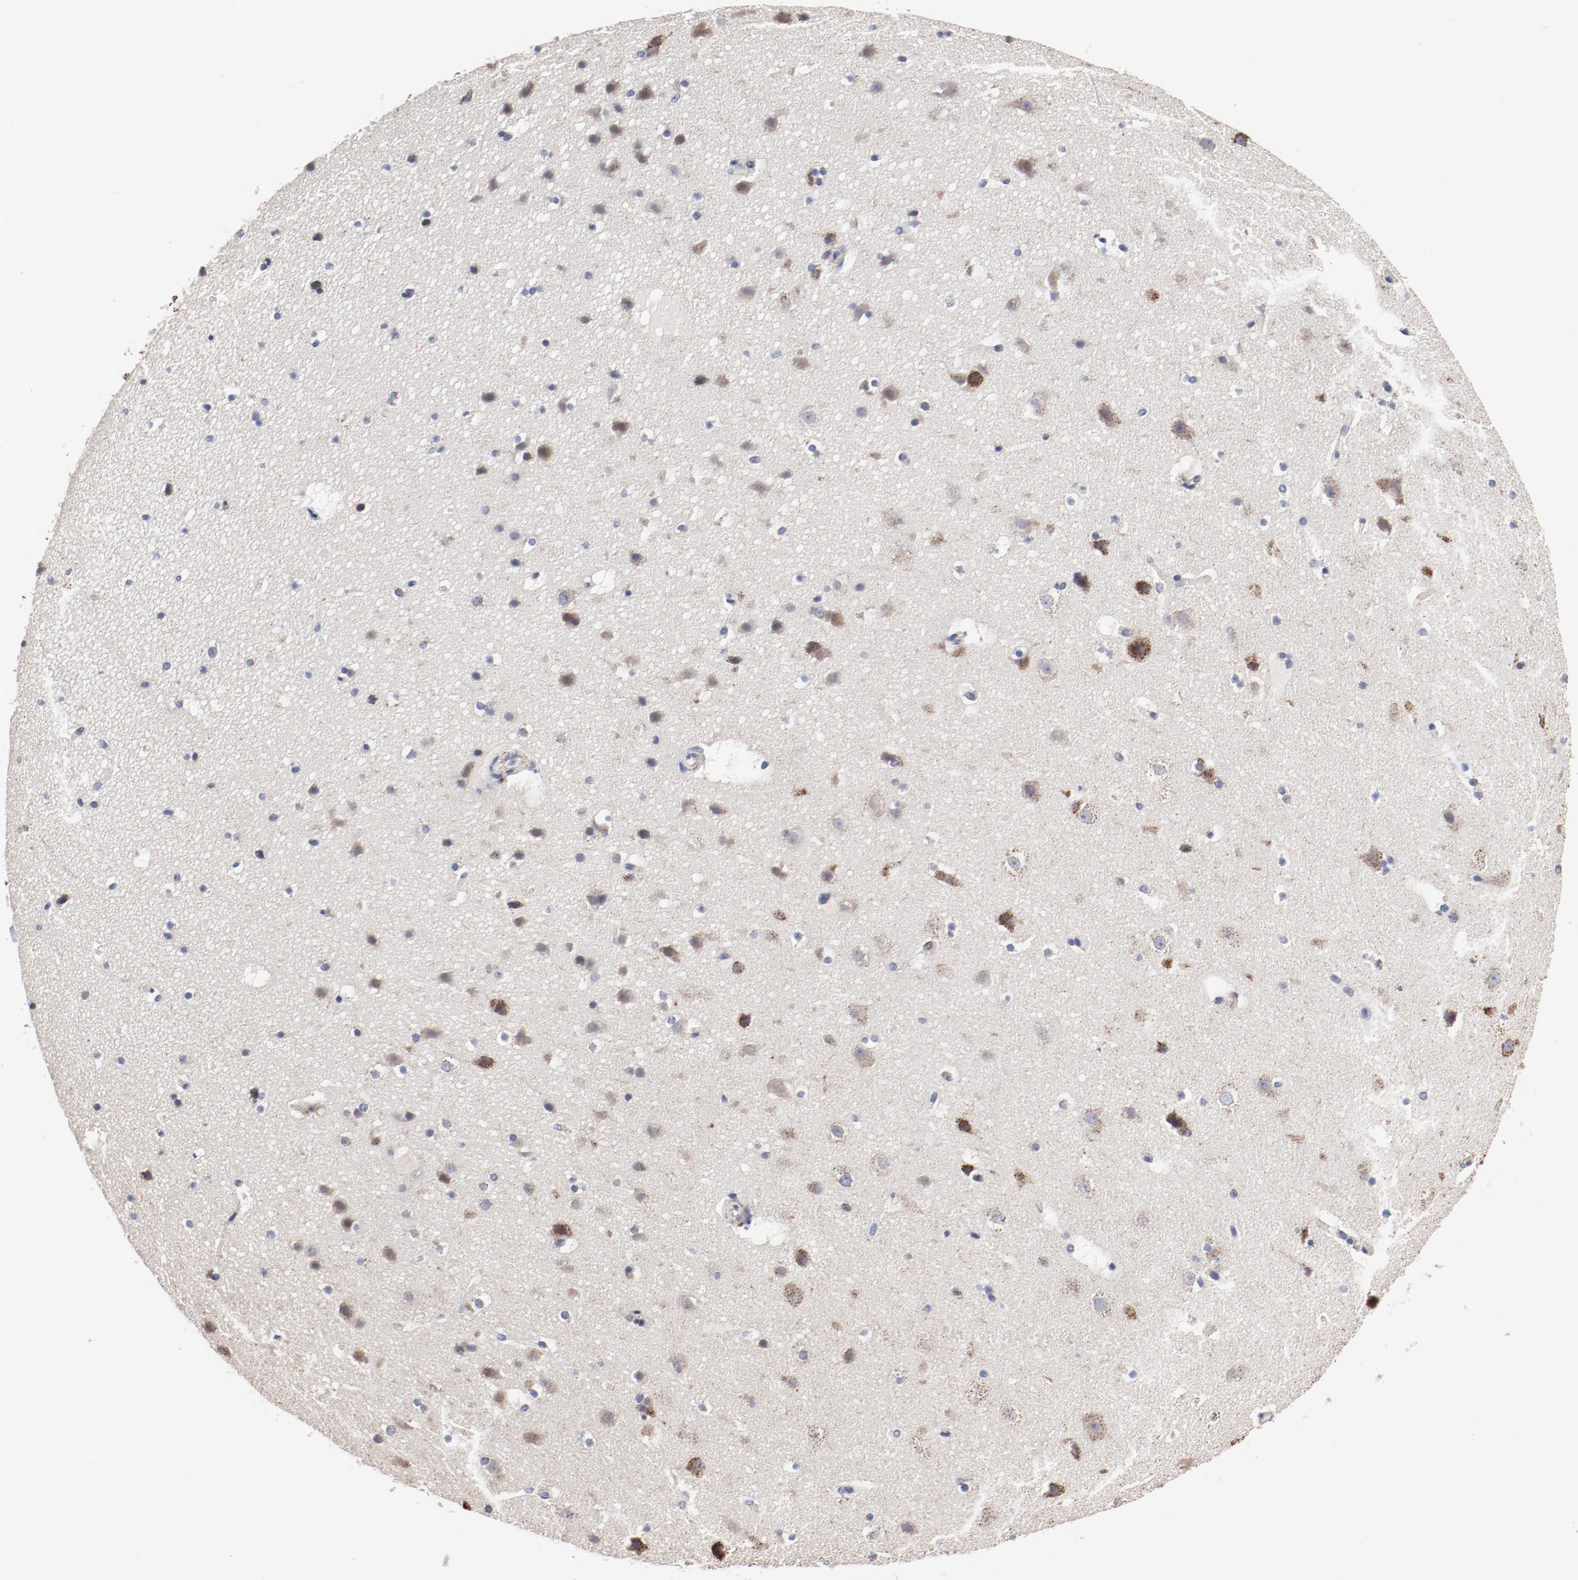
{"staining": {"intensity": "weak", "quantity": "25%-75%", "location": "cytoplasmic/membranous"}, "tissue": "cerebral cortex", "cell_type": "Endothelial cells", "image_type": "normal", "snomed": [{"axis": "morphology", "description": "Normal tissue, NOS"}, {"axis": "topography", "description": "Cerebral cortex"}], "caption": "A micrograph of cerebral cortex stained for a protein shows weak cytoplasmic/membranous brown staining in endothelial cells. (Stains: DAB in brown, nuclei in blue, Microscopy: brightfield microscopy at high magnification).", "gene": "NDUFV2", "patient": {"sex": "male", "age": 45}}